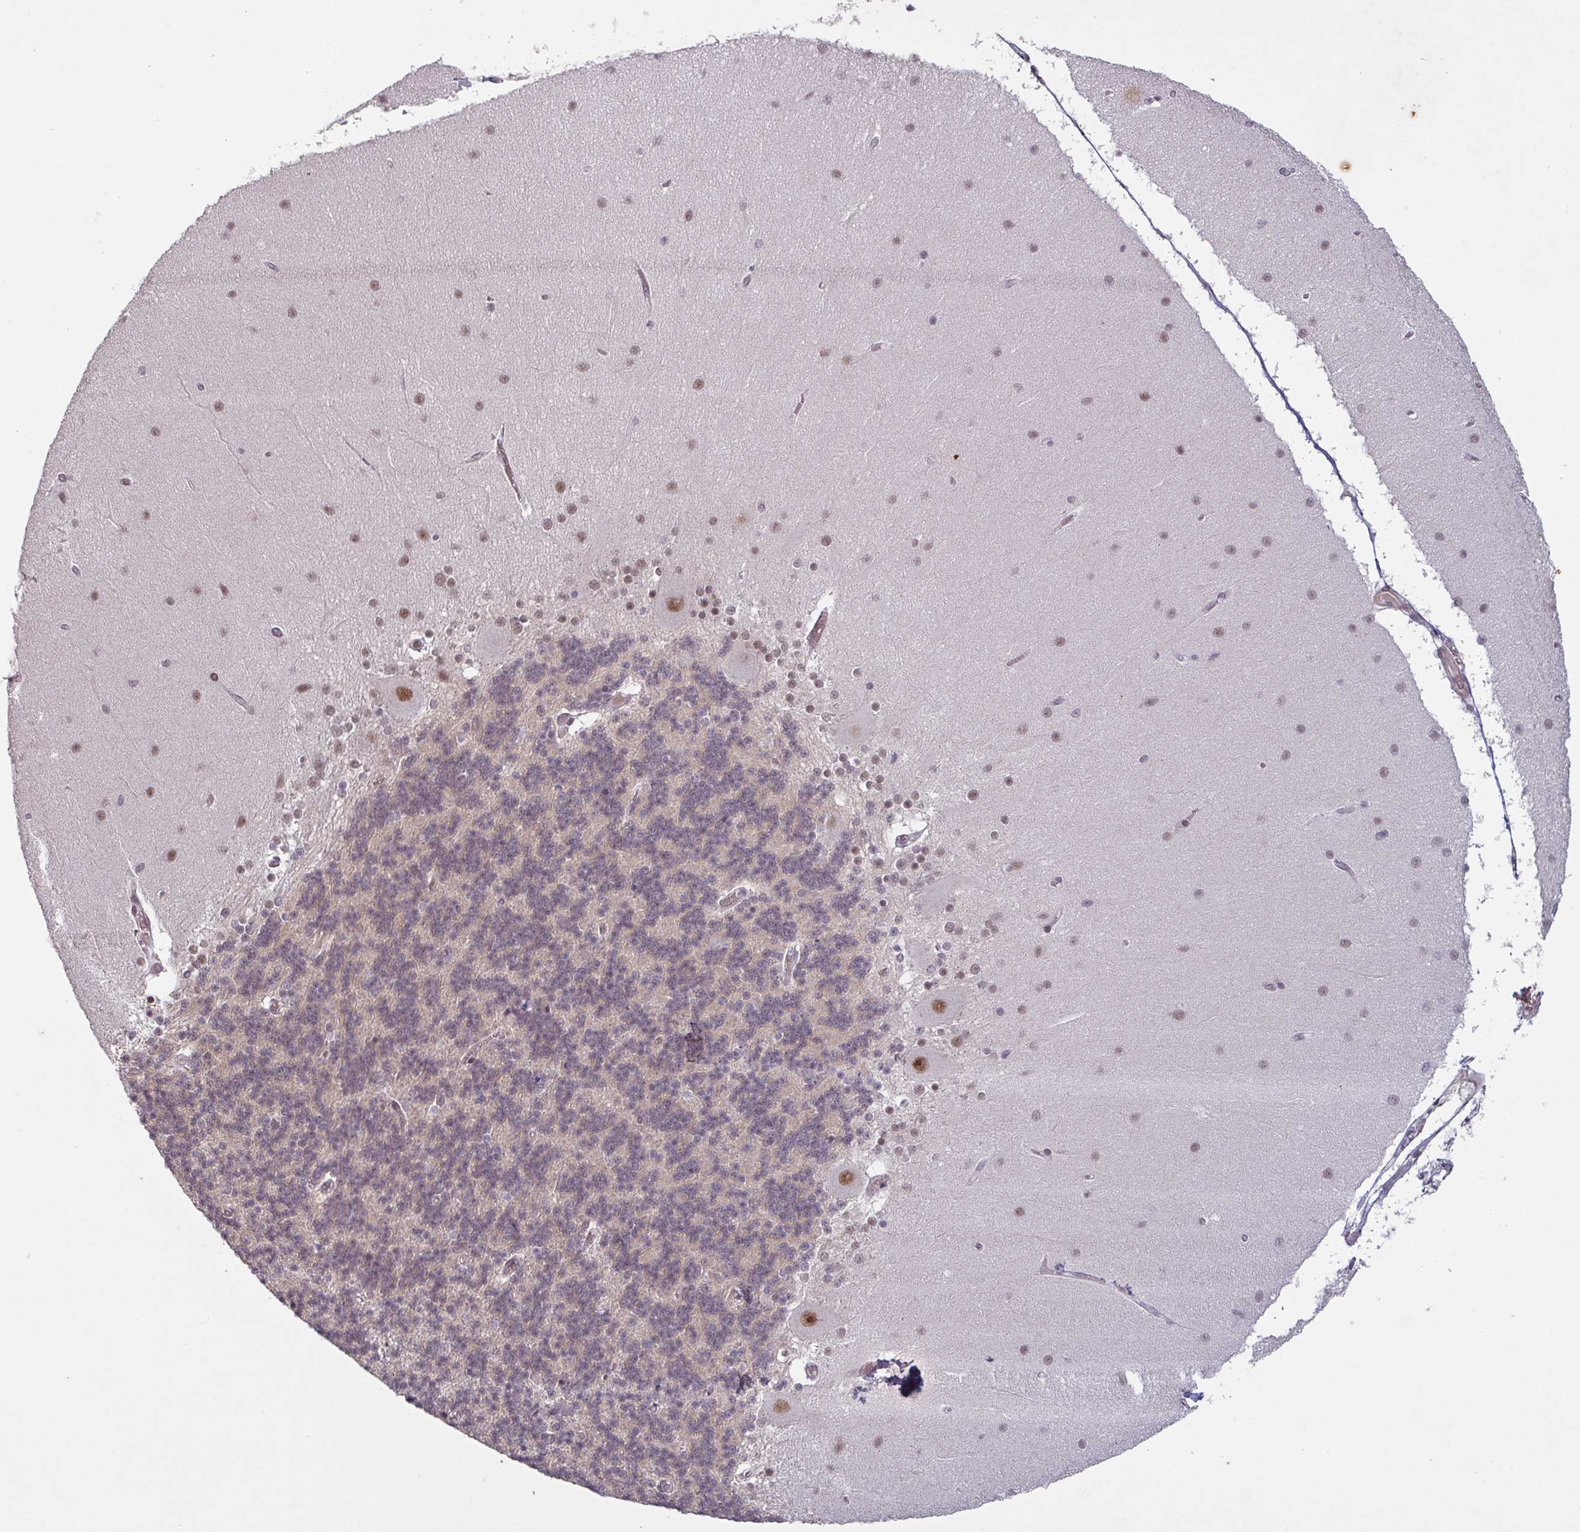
{"staining": {"intensity": "weak", "quantity": "25%-75%", "location": "nuclear"}, "tissue": "cerebellum", "cell_type": "Cells in granular layer", "image_type": "normal", "snomed": [{"axis": "morphology", "description": "Normal tissue, NOS"}, {"axis": "topography", "description": "Cerebellum"}], "caption": "Protein expression analysis of normal cerebellum demonstrates weak nuclear staining in about 25%-75% of cells in granular layer.", "gene": "NLRP13", "patient": {"sex": "female", "age": 54}}